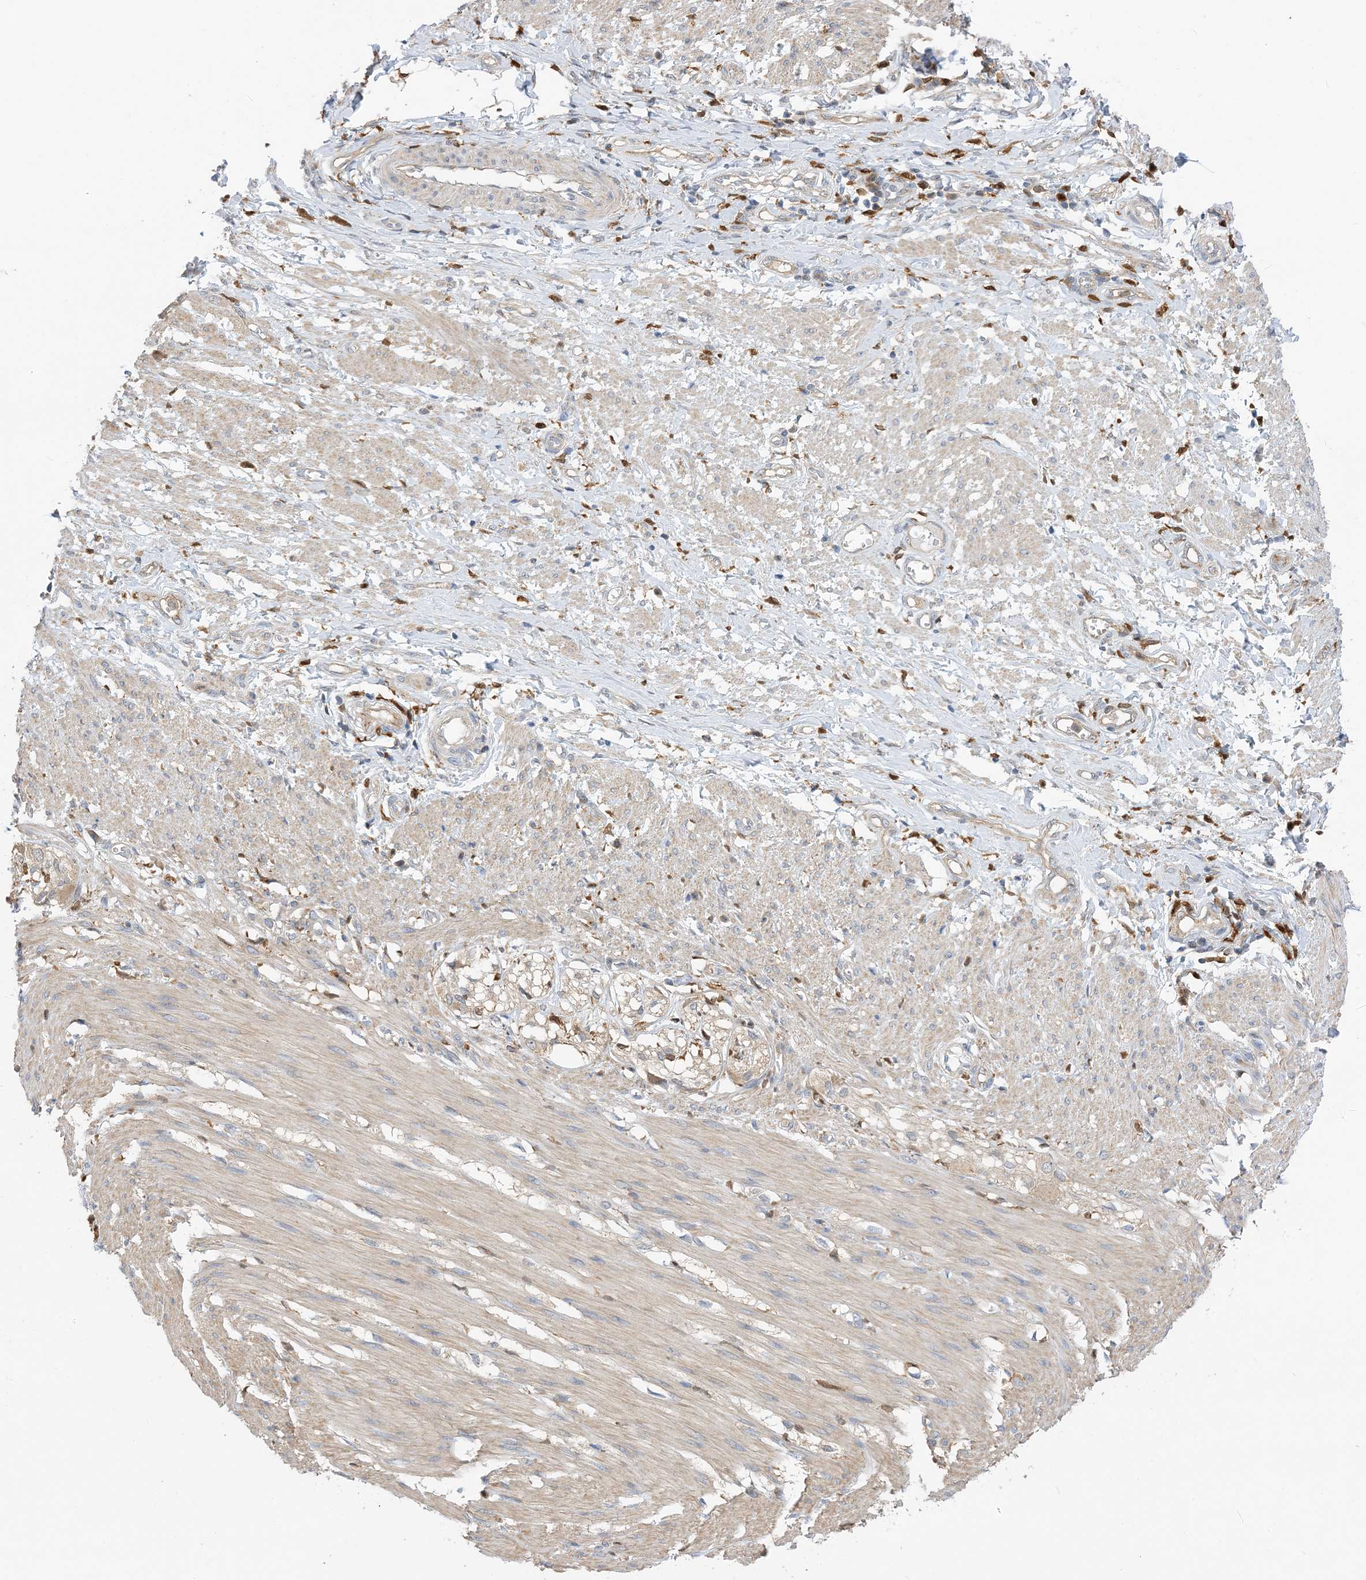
{"staining": {"intensity": "weak", "quantity": "<25%", "location": "cytoplasmic/membranous"}, "tissue": "smooth muscle", "cell_type": "Smooth muscle cells", "image_type": "normal", "snomed": [{"axis": "morphology", "description": "Normal tissue, NOS"}, {"axis": "morphology", "description": "Adenocarcinoma, NOS"}, {"axis": "topography", "description": "Colon"}, {"axis": "topography", "description": "Peripheral nerve tissue"}], "caption": "Immunohistochemistry micrograph of unremarkable human smooth muscle stained for a protein (brown), which shows no positivity in smooth muscle cells.", "gene": "NAGK", "patient": {"sex": "male", "age": 14}}